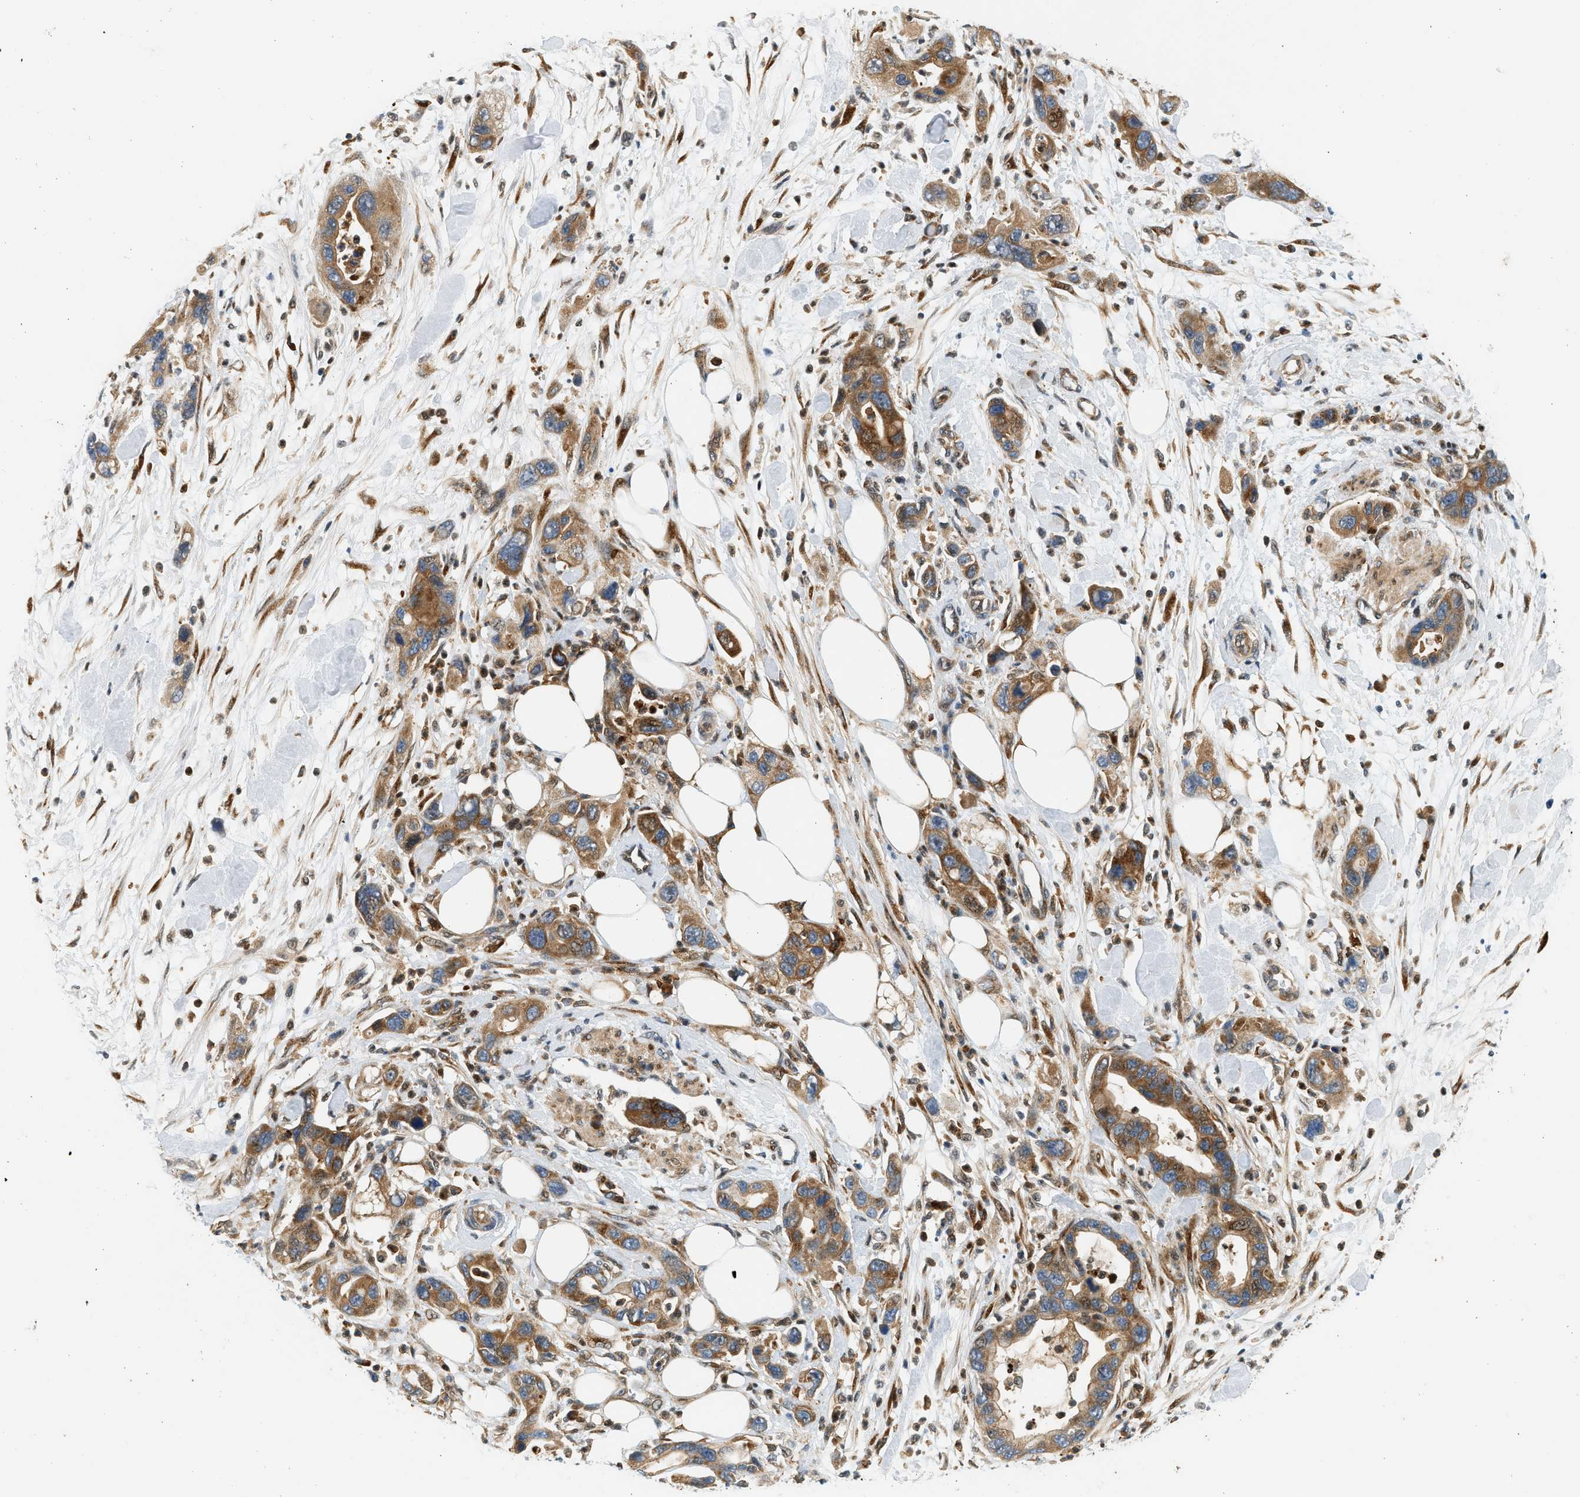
{"staining": {"intensity": "moderate", "quantity": ">75%", "location": "cytoplasmic/membranous"}, "tissue": "pancreatic cancer", "cell_type": "Tumor cells", "image_type": "cancer", "snomed": [{"axis": "morphology", "description": "Normal tissue, NOS"}, {"axis": "morphology", "description": "Adenocarcinoma, NOS"}, {"axis": "topography", "description": "Pancreas"}], "caption": "IHC image of neoplastic tissue: human adenocarcinoma (pancreatic) stained using immunohistochemistry (IHC) exhibits medium levels of moderate protein expression localized specifically in the cytoplasmic/membranous of tumor cells, appearing as a cytoplasmic/membranous brown color.", "gene": "NRSN2", "patient": {"sex": "female", "age": 71}}